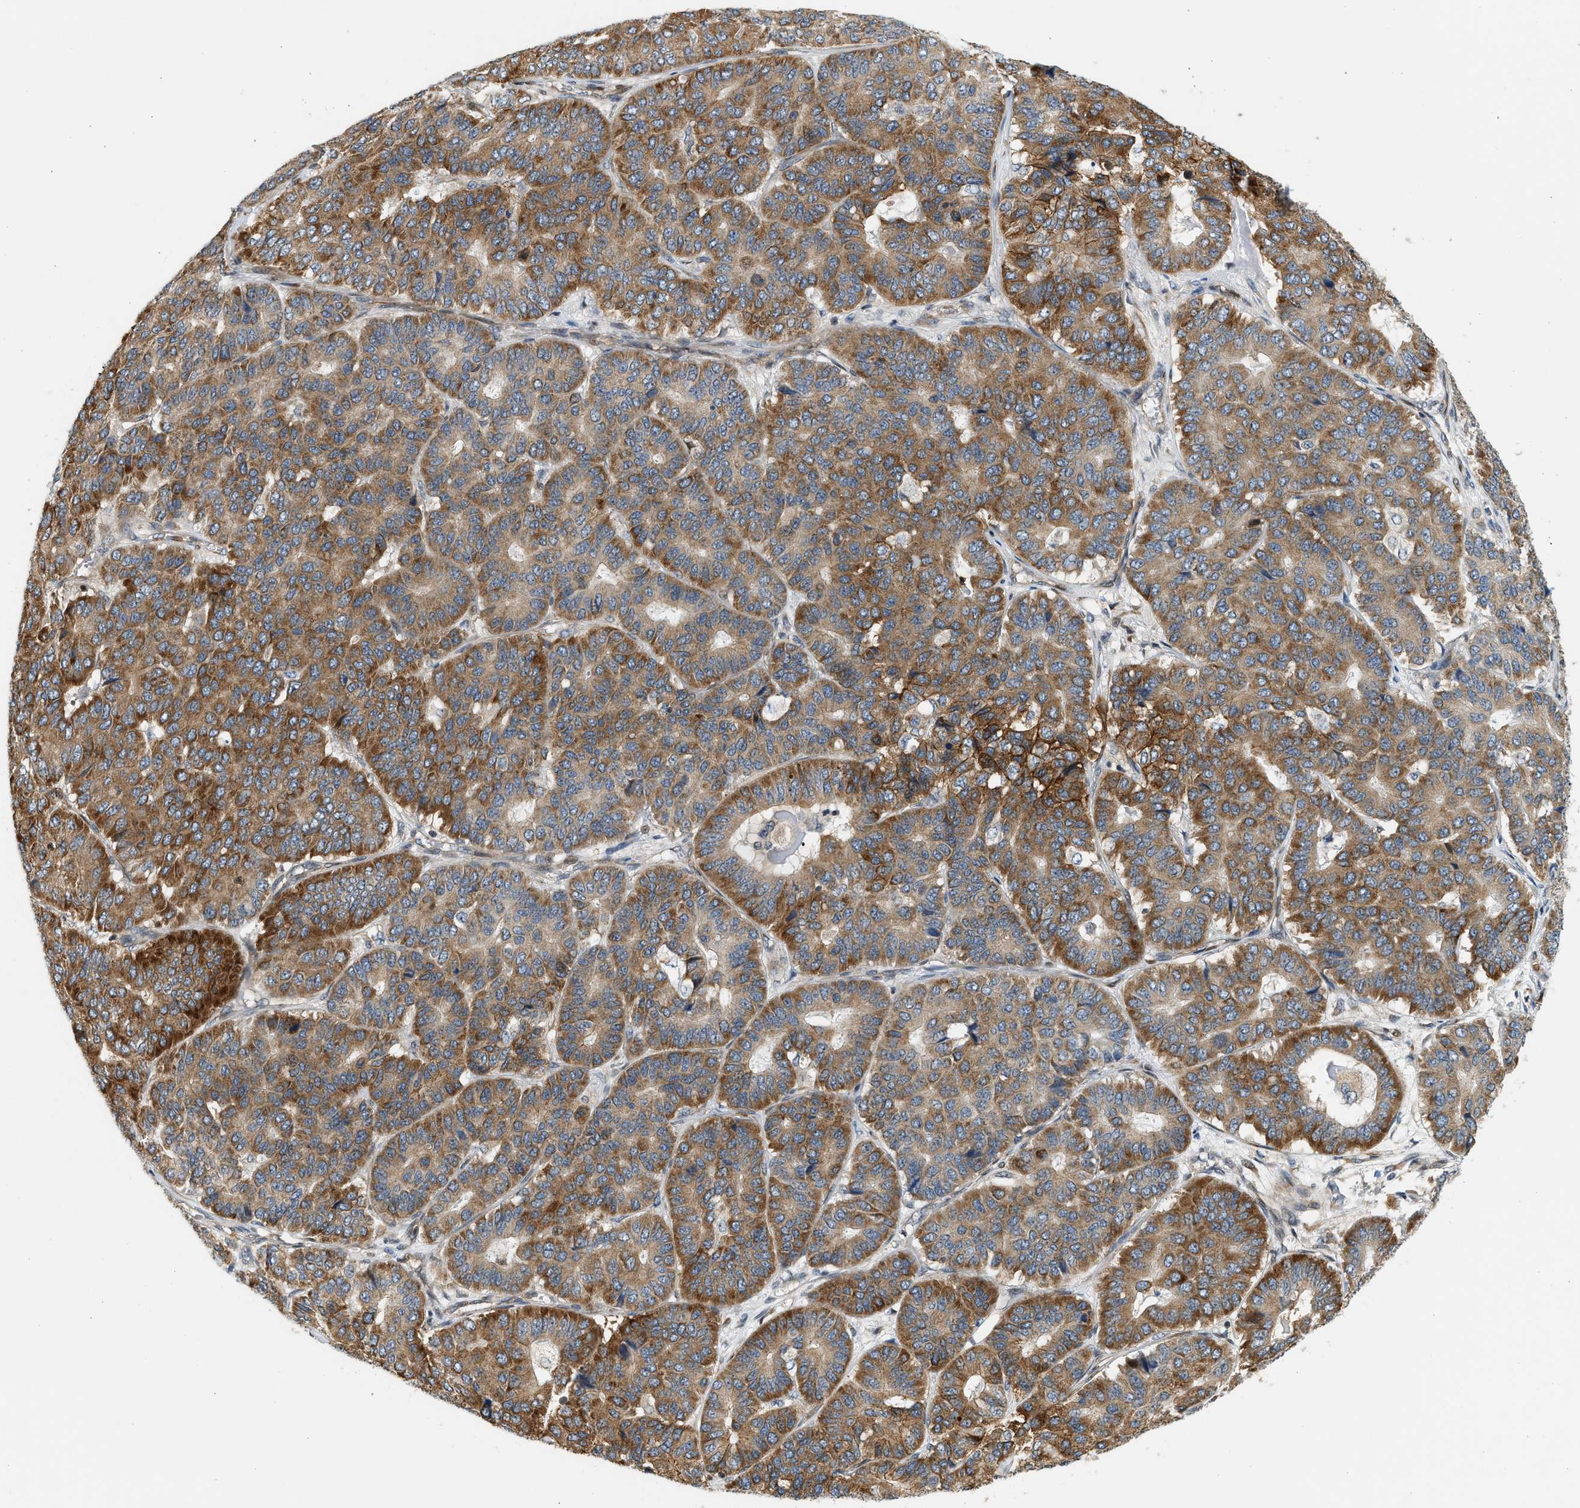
{"staining": {"intensity": "moderate", "quantity": ">75%", "location": "cytoplasmic/membranous"}, "tissue": "pancreatic cancer", "cell_type": "Tumor cells", "image_type": "cancer", "snomed": [{"axis": "morphology", "description": "Adenocarcinoma, NOS"}, {"axis": "topography", "description": "Pancreas"}], "caption": "A histopathology image of human pancreatic cancer stained for a protein reveals moderate cytoplasmic/membranous brown staining in tumor cells. Nuclei are stained in blue.", "gene": "NRSN2", "patient": {"sex": "male", "age": 50}}